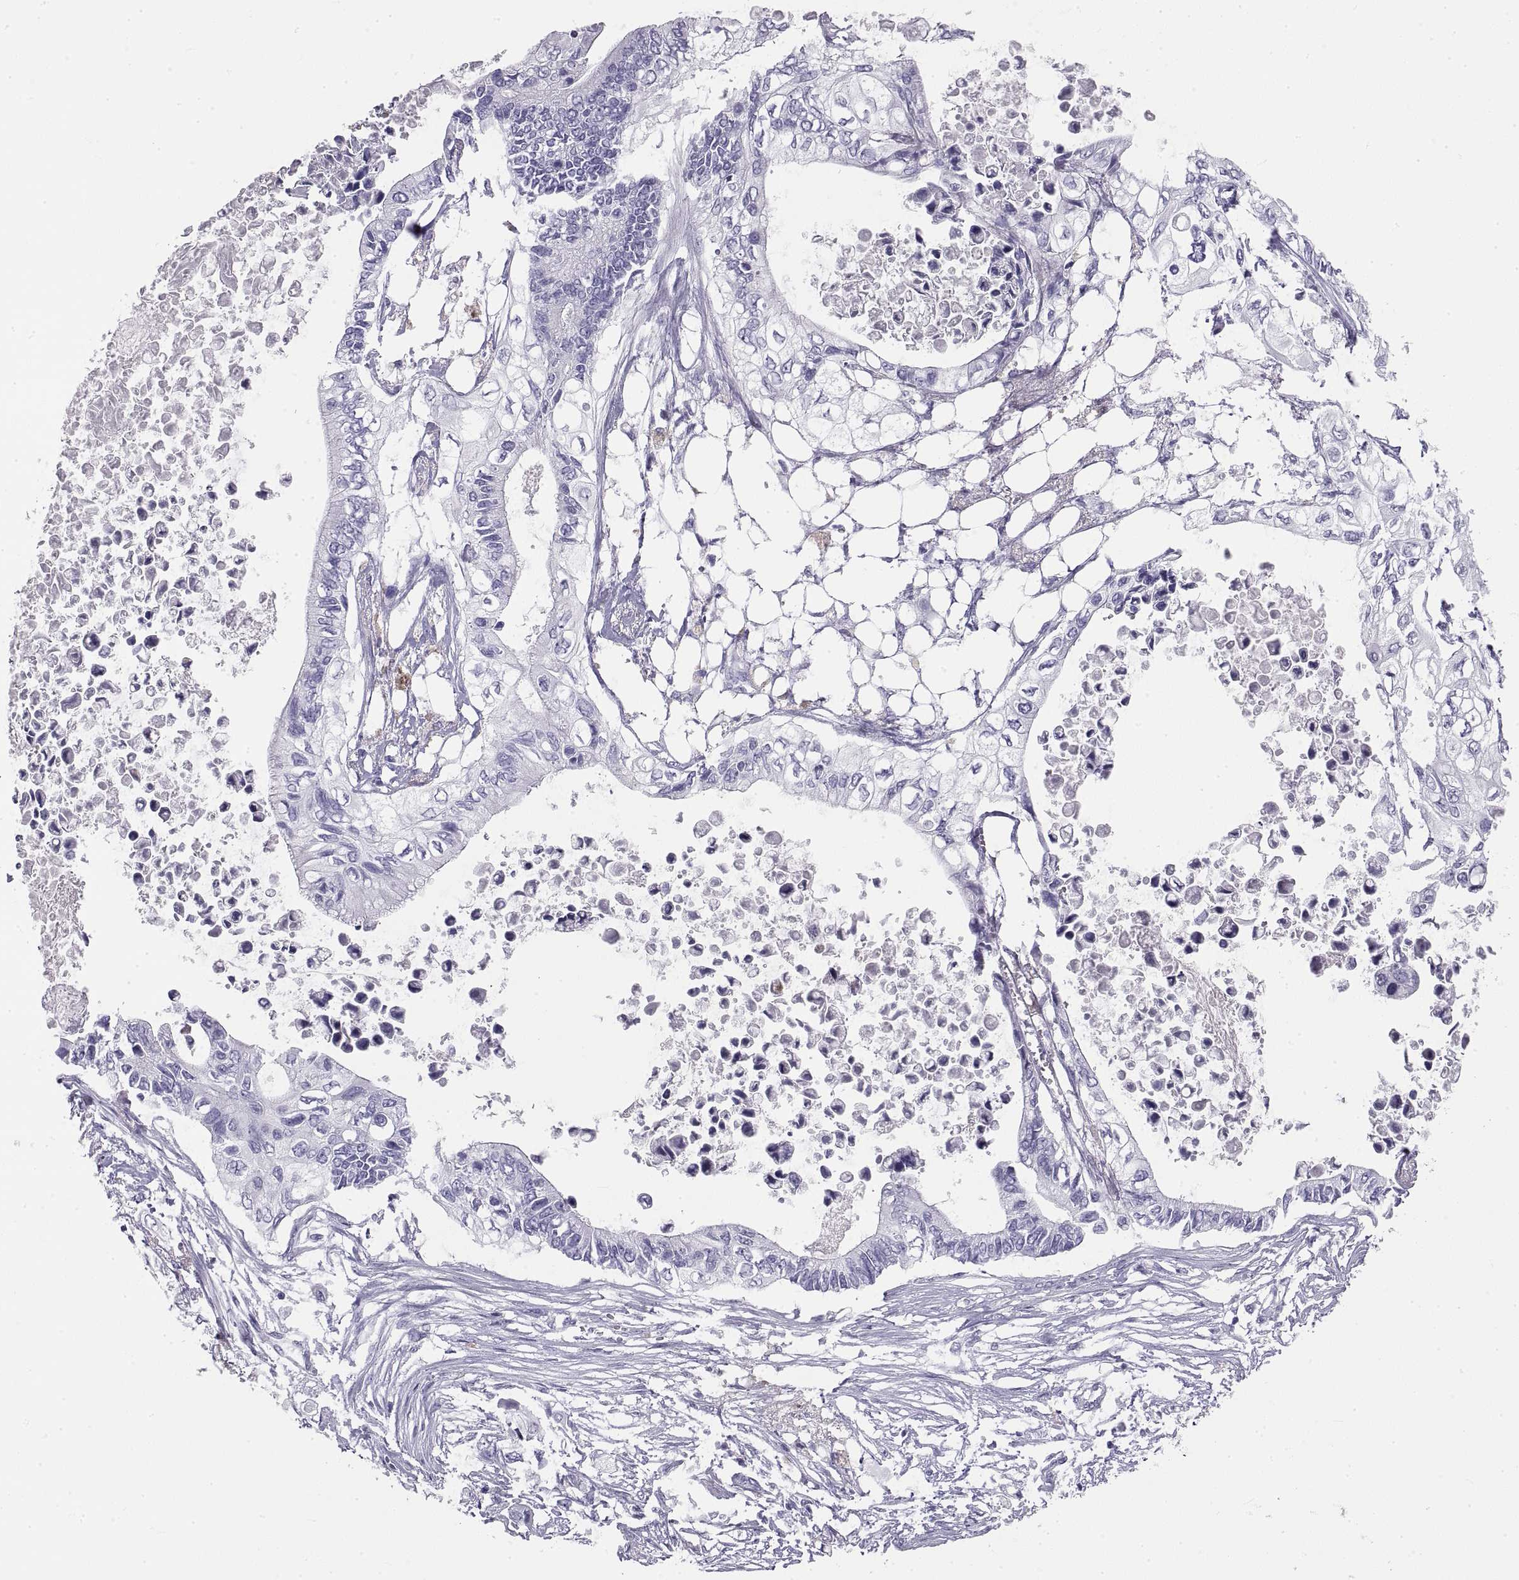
{"staining": {"intensity": "negative", "quantity": "none", "location": "none"}, "tissue": "pancreatic cancer", "cell_type": "Tumor cells", "image_type": "cancer", "snomed": [{"axis": "morphology", "description": "Adenocarcinoma, NOS"}, {"axis": "topography", "description": "Pancreas"}], "caption": "Immunohistochemical staining of human pancreatic cancer (adenocarcinoma) reveals no significant expression in tumor cells.", "gene": "RLBP1", "patient": {"sex": "female", "age": 63}}